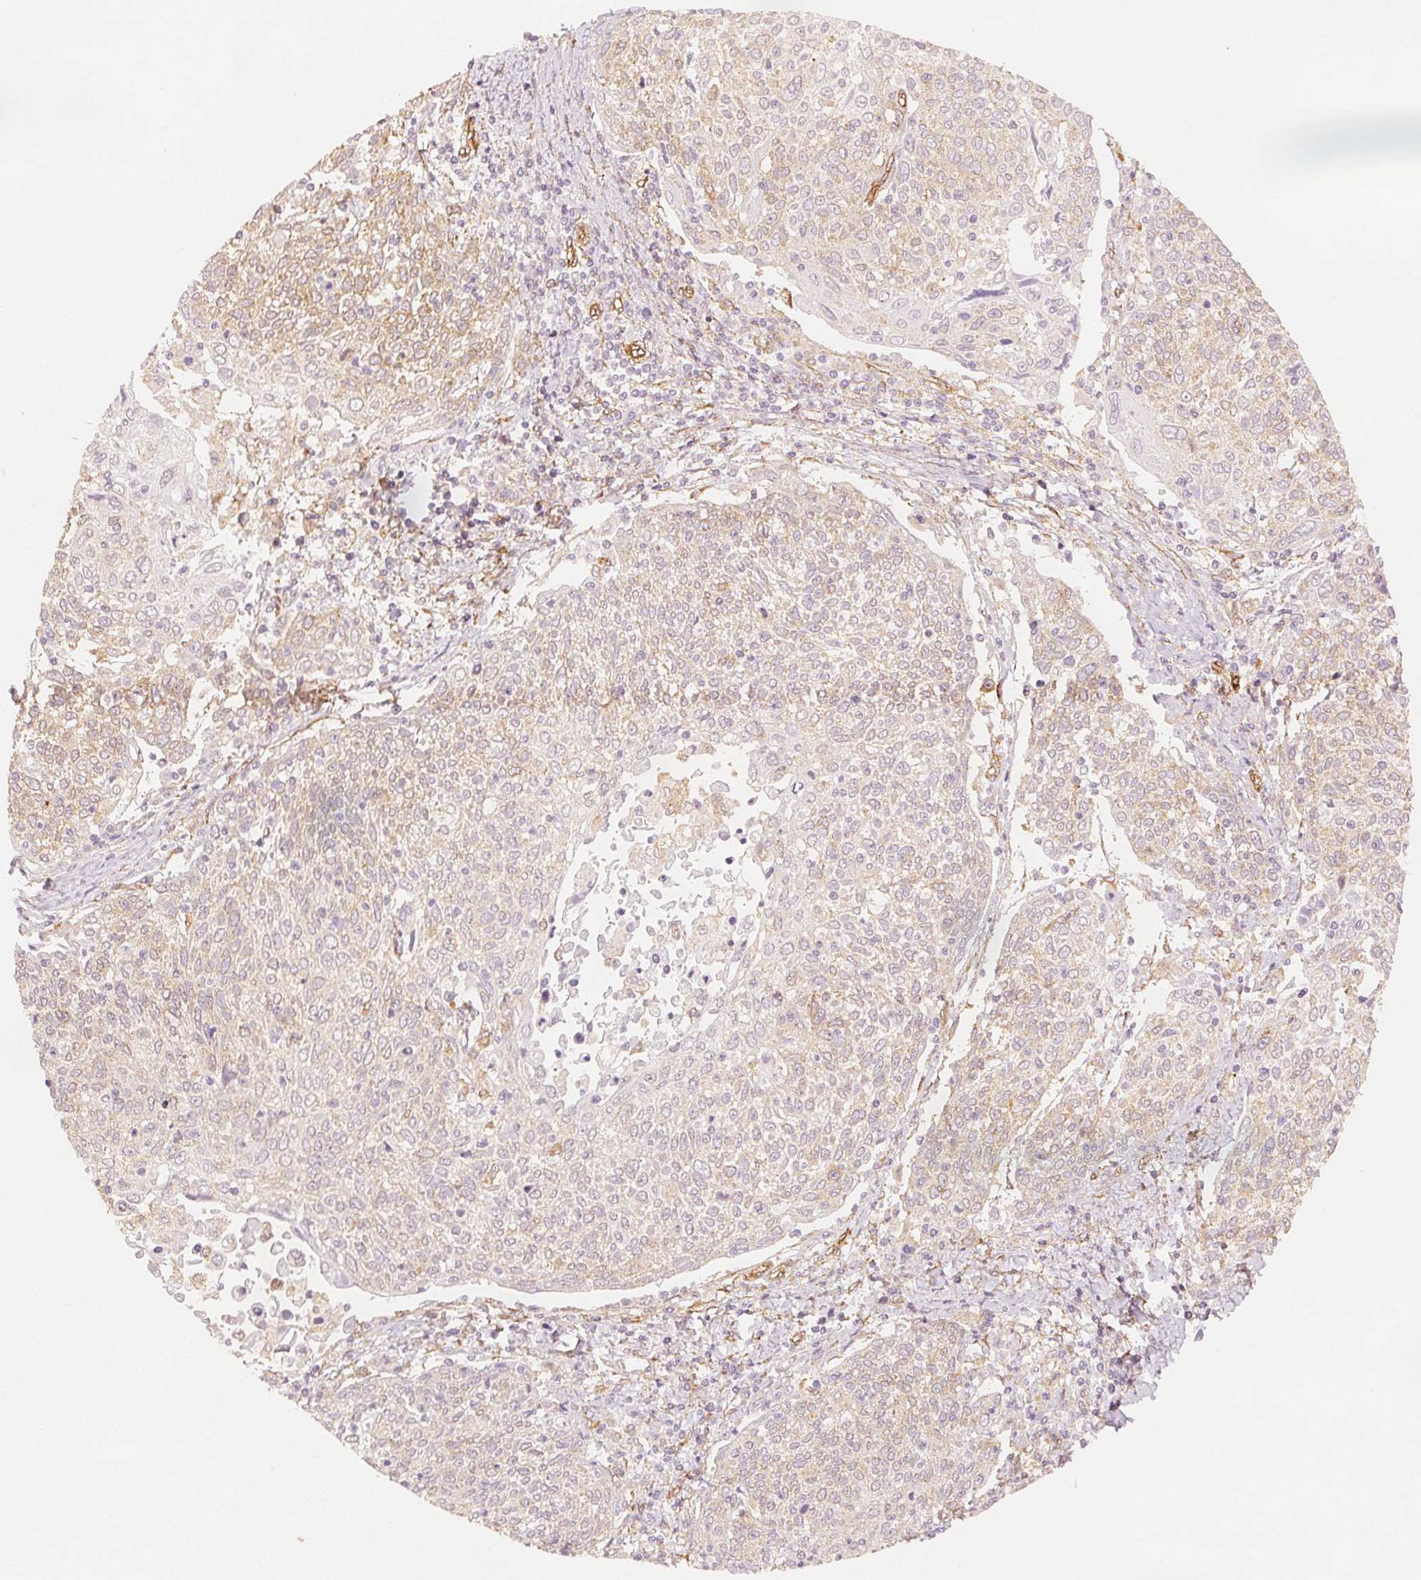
{"staining": {"intensity": "weak", "quantity": "<25%", "location": "cytoplasmic/membranous"}, "tissue": "cervical cancer", "cell_type": "Tumor cells", "image_type": "cancer", "snomed": [{"axis": "morphology", "description": "Squamous cell carcinoma, NOS"}, {"axis": "topography", "description": "Cervix"}], "caption": "Protein analysis of cervical cancer reveals no significant expression in tumor cells.", "gene": "DIAPH2", "patient": {"sex": "female", "age": 61}}